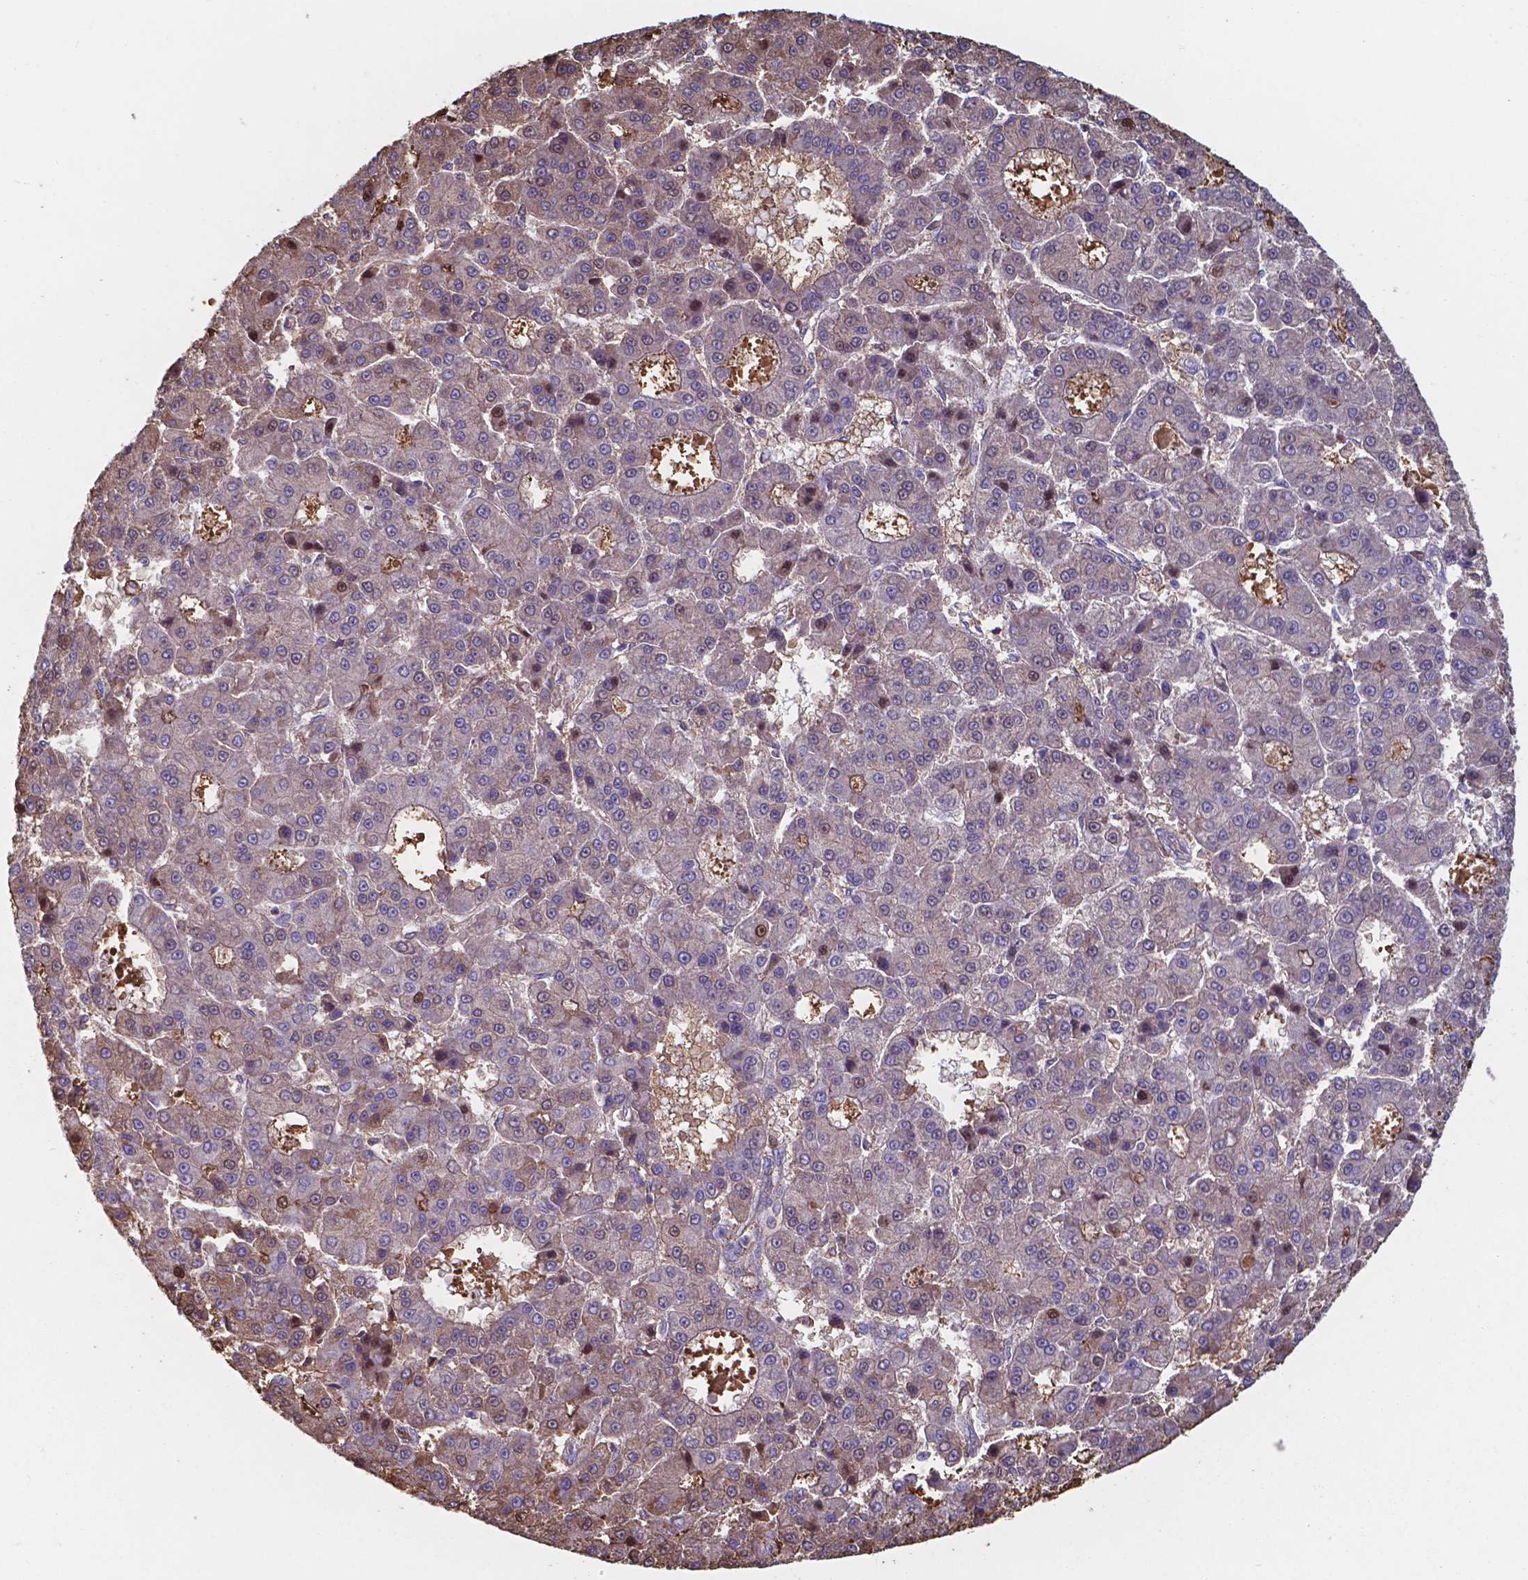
{"staining": {"intensity": "weak", "quantity": "<25%", "location": "cytoplasmic/membranous"}, "tissue": "liver cancer", "cell_type": "Tumor cells", "image_type": "cancer", "snomed": [{"axis": "morphology", "description": "Carcinoma, Hepatocellular, NOS"}, {"axis": "topography", "description": "Liver"}], "caption": "This micrograph is of liver cancer (hepatocellular carcinoma) stained with immunohistochemistry to label a protein in brown with the nuclei are counter-stained blue. There is no staining in tumor cells.", "gene": "SERPINA1", "patient": {"sex": "male", "age": 70}}